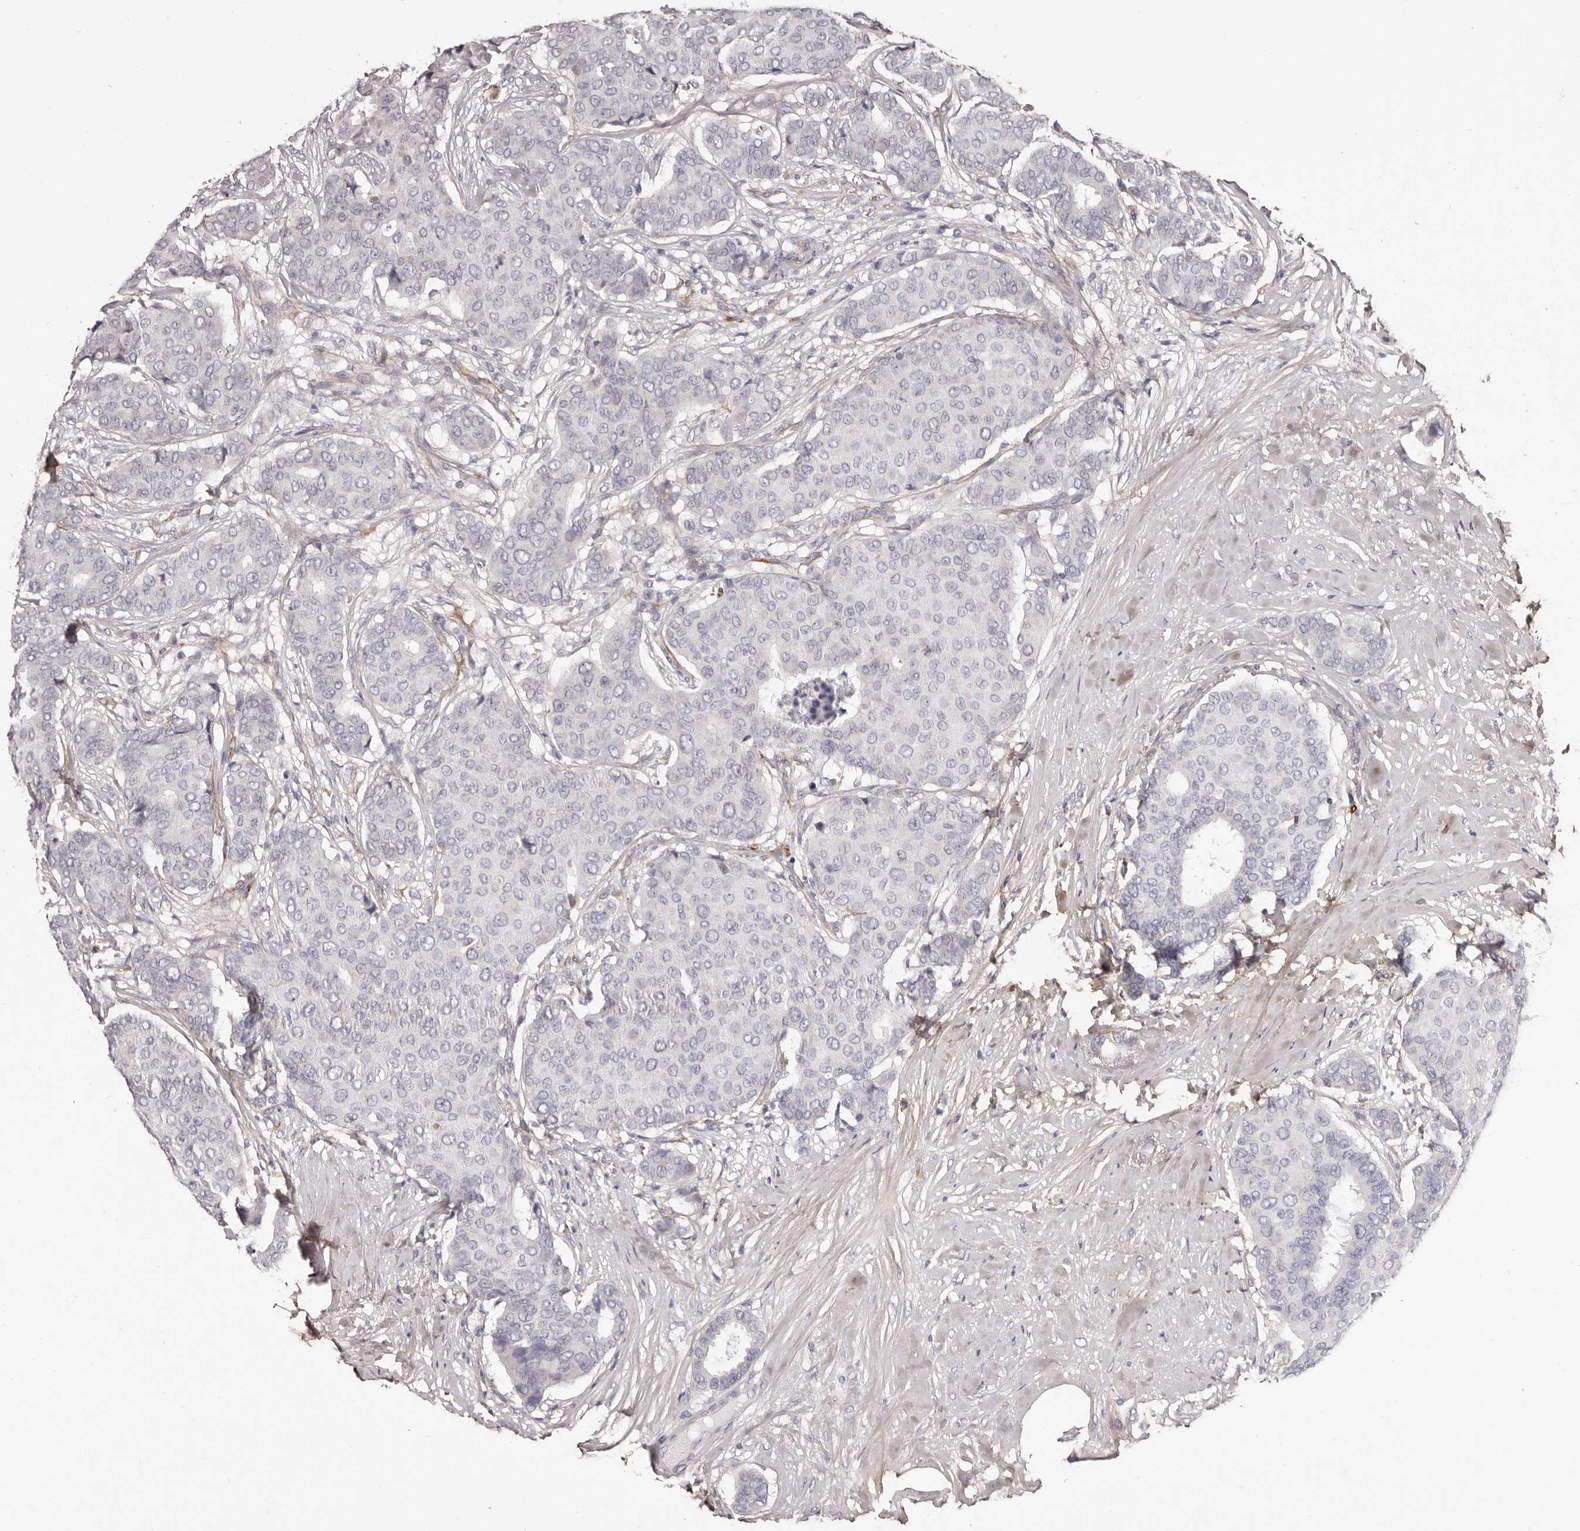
{"staining": {"intensity": "negative", "quantity": "none", "location": "none"}, "tissue": "breast cancer", "cell_type": "Tumor cells", "image_type": "cancer", "snomed": [{"axis": "morphology", "description": "Duct carcinoma"}, {"axis": "topography", "description": "Breast"}], "caption": "IHC of breast infiltrating ductal carcinoma exhibits no staining in tumor cells.", "gene": "COL6A1", "patient": {"sex": "female", "age": 75}}